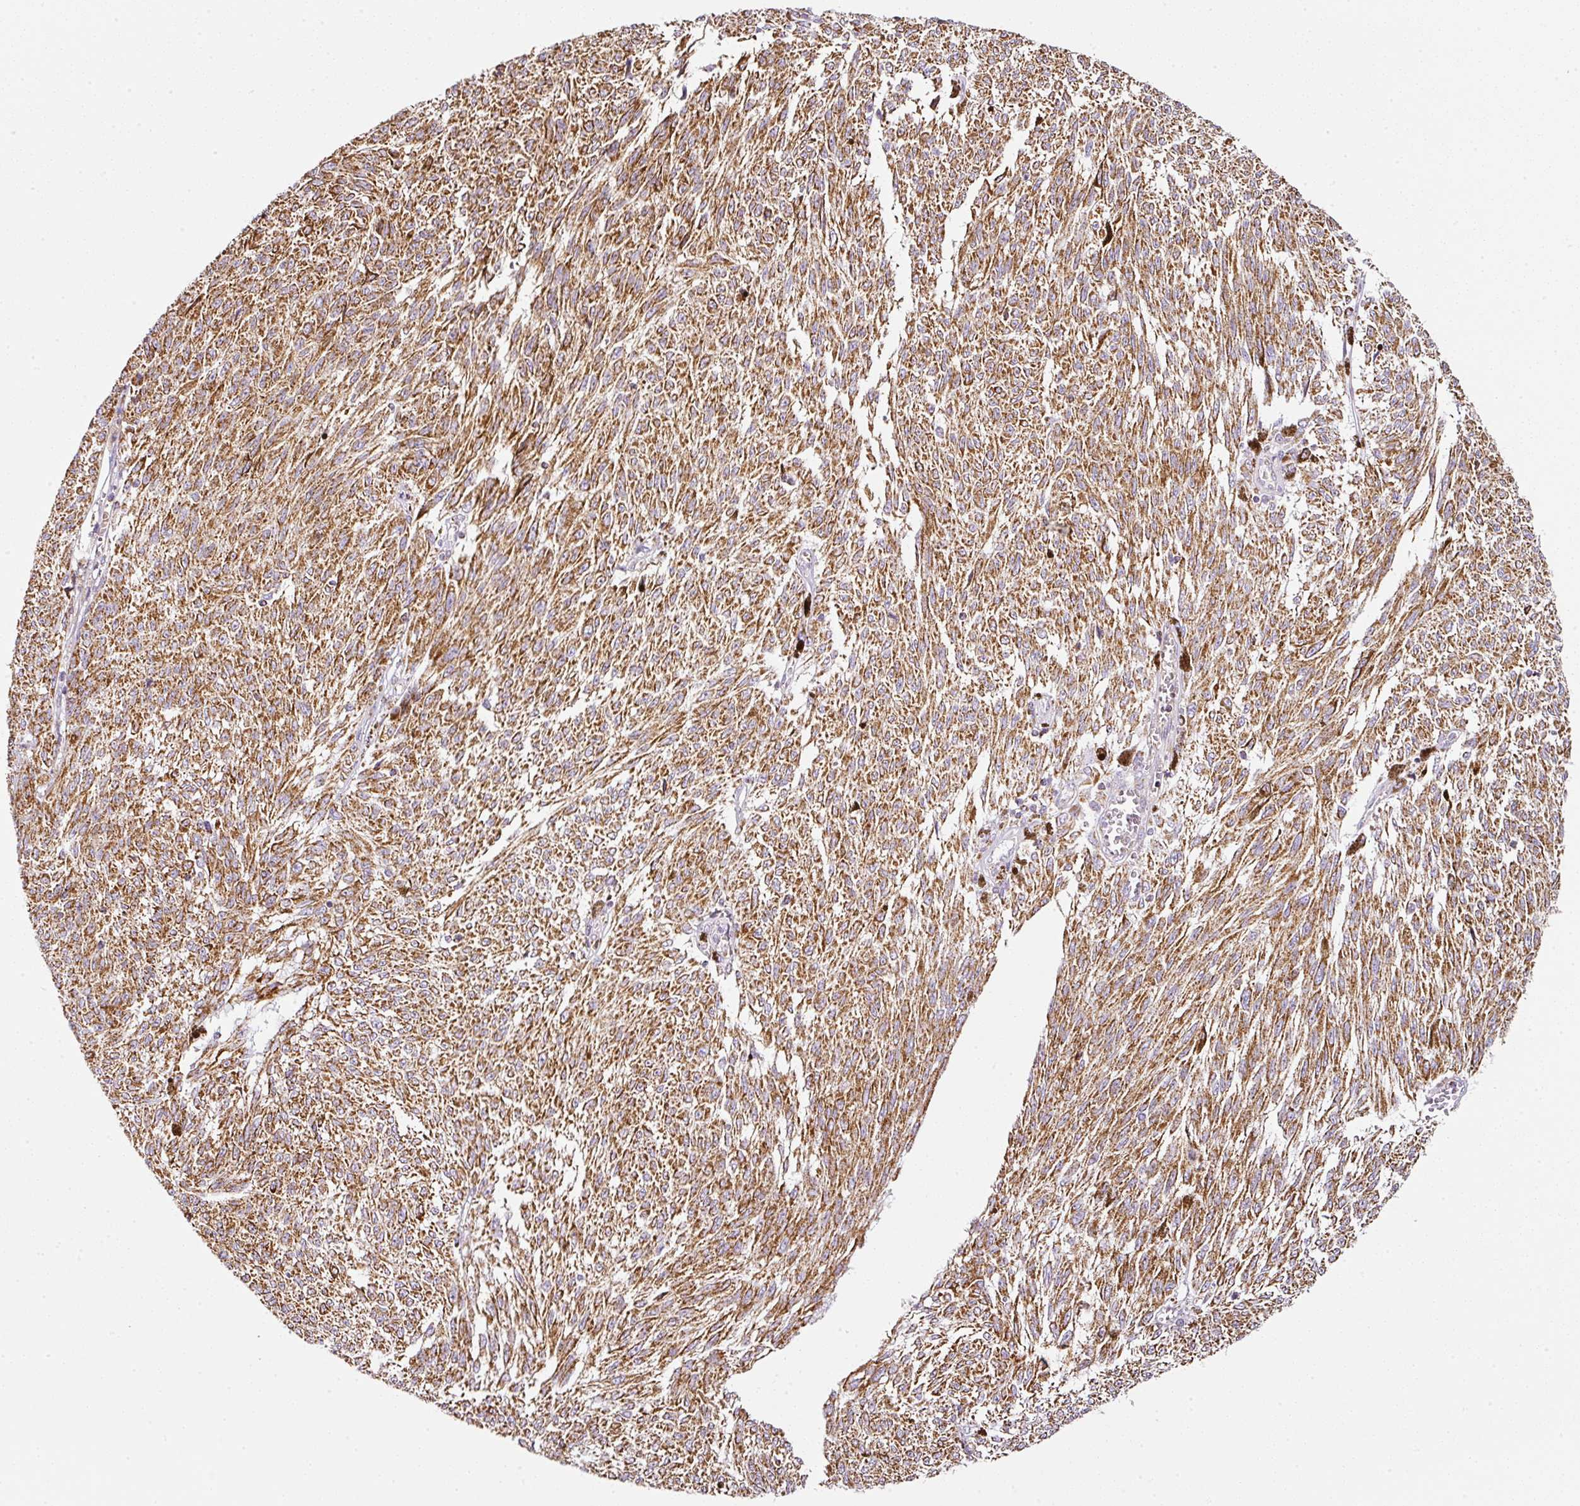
{"staining": {"intensity": "moderate", "quantity": ">75%", "location": "cytoplasmic/membranous"}, "tissue": "melanoma", "cell_type": "Tumor cells", "image_type": "cancer", "snomed": [{"axis": "morphology", "description": "Malignant melanoma, NOS"}, {"axis": "topography", "description": "Skin"}], "caption": "Tumor cells show moderate cytoplasmic/membranous expression in approximately >75% of cells in melanoma. The protein is stained brown, and the nuclei are stained in blue (DAB IHC with brightfield microscopy, high magnification).", "gene": "SDHA", "patient": {"sex": "female", "age": 72}}